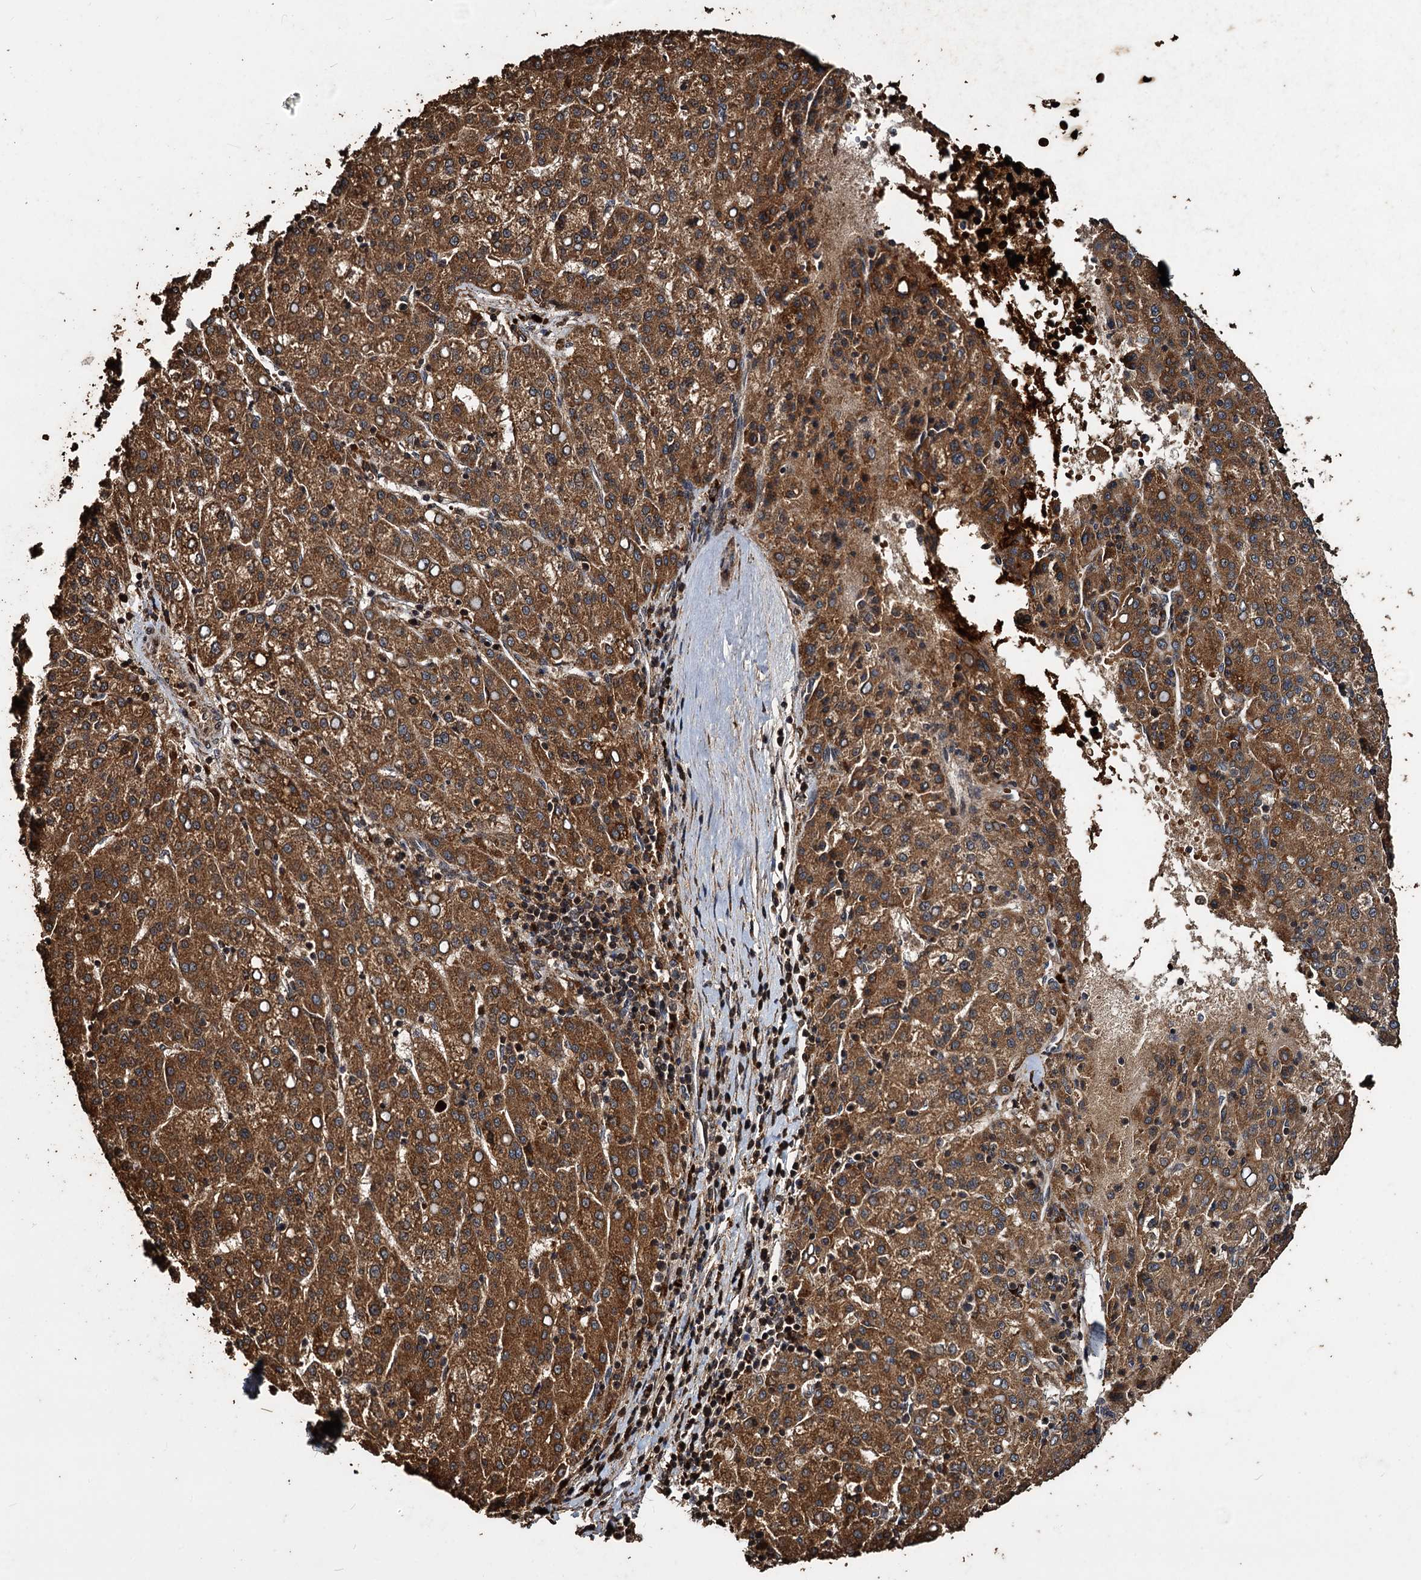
{"staining": {"intensity": "moderate", "quantity": ">75%", "location": "cytoplasmic/membranous"}, "tissue": "liver cancer", "cell_type": "Tumor cells", "image_type": "cancer", "snomed": [{"axis": "morphology", "description": "Carcinoma, Hepatocellular, NOS"}, {"axis": "topography", "description": "Liver"}], "caption": "Liver cancer tissue demonstrates moderate cytoplasmic/membranous positivity in about >75% of tumor cells Using DAB (brown) and hematoxylin (blue) stains, captured at high magnification using brightfield microscopy.", "gene": "NOTCH2NLA", "patient": {"sex": "female", "age": 58}}